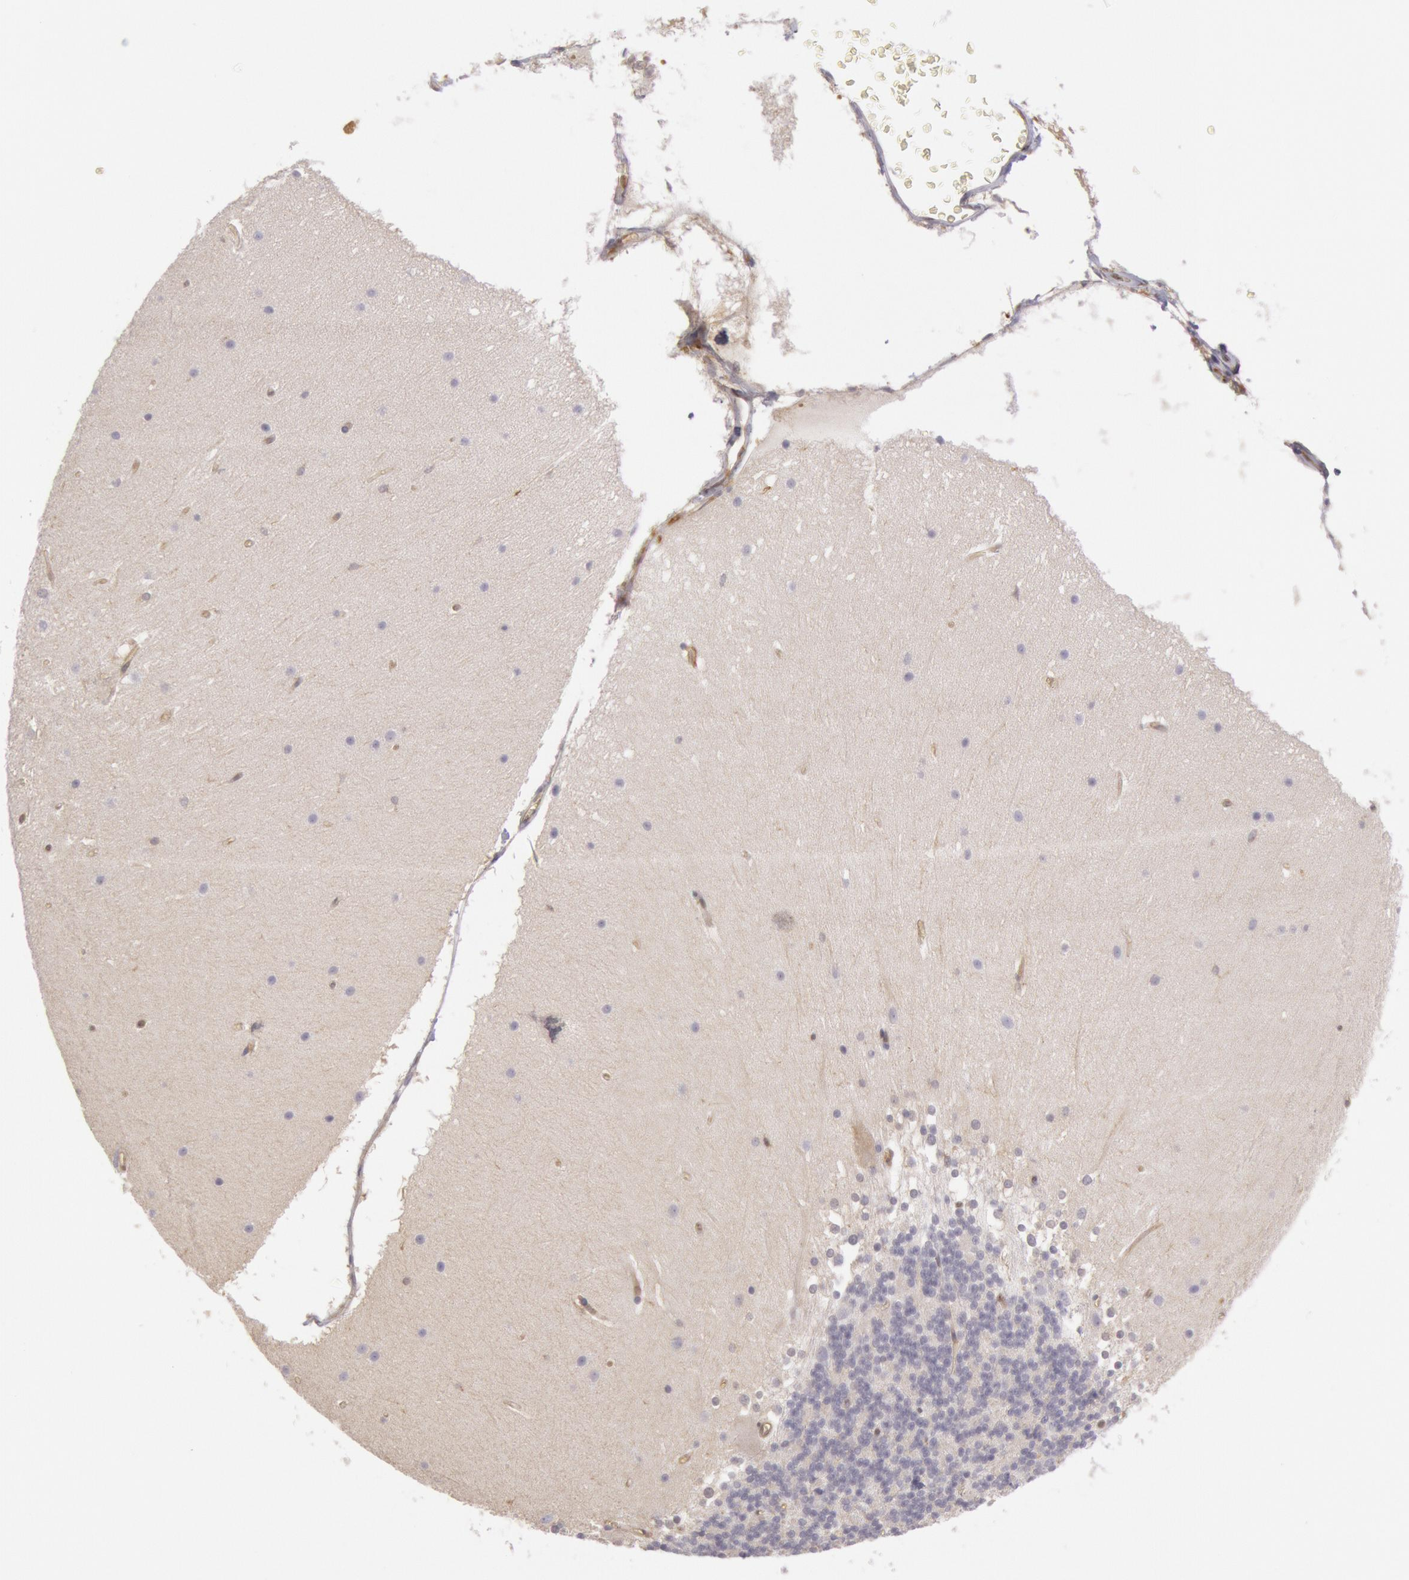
{"staining": {"intensity": "negative", "quantity": "none", "location": "none"}, "tissue": "cerebellum", "cell_type": "Cells in granular layer", "image_type": "normal", "snomed": [{"axis": "morphology", "description": "Normal tissue, NOS"}, {"axis": "topography", "description": "Cerebellum"}], "caption": "This is an immunohistochemistry (IHC) image of normal cerebellum. There is no expression in cells in granular layer.", "gene": "IKBKB", "patient": {"sex": "female", "age": 19}}